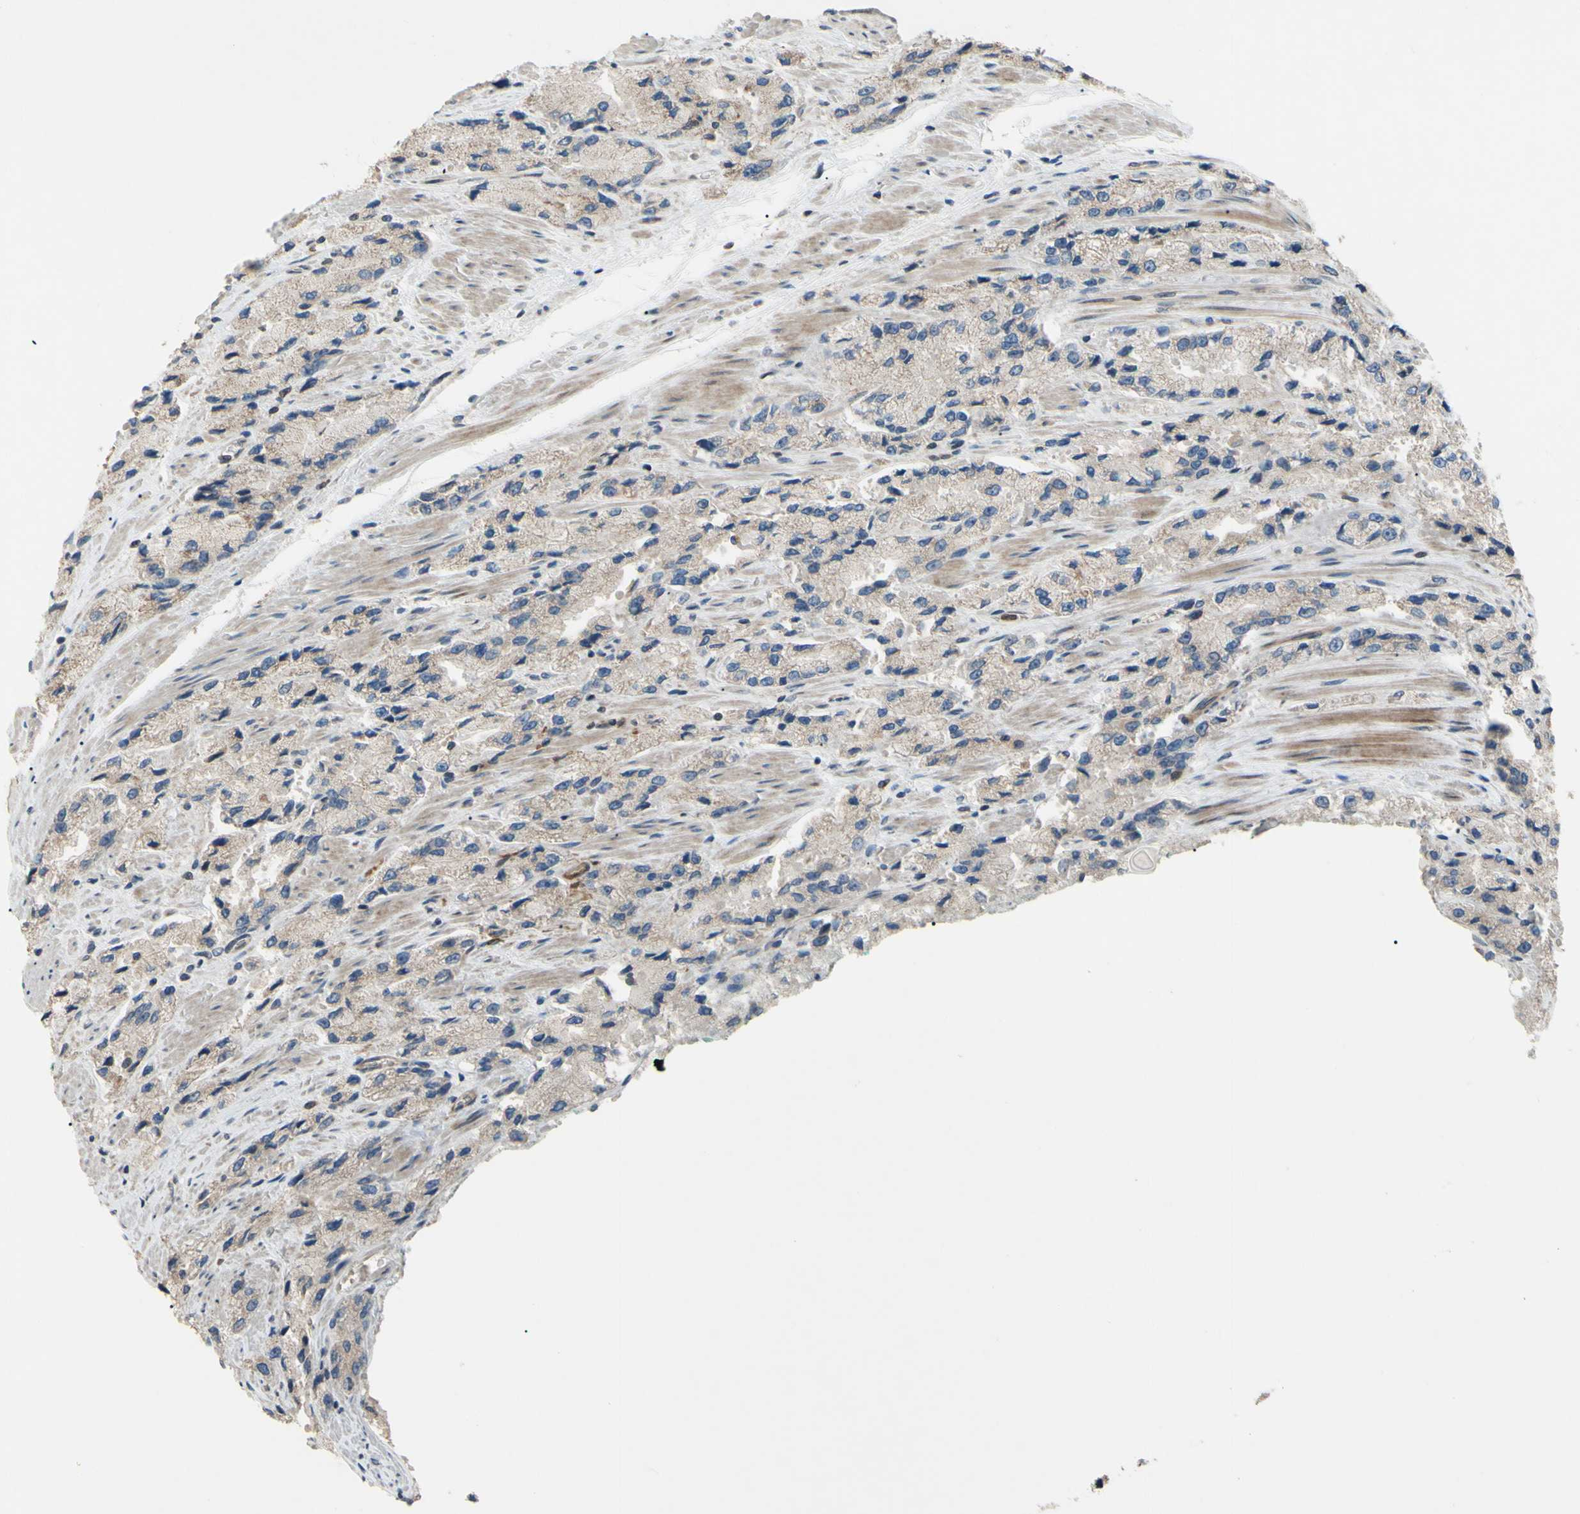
{"staining": {"intensity": "weak", "quantity": ">75%", "location": "cytoplasmic/membranous"}, "tissue": "prostate cancer", "cell_type": "Tumor cells", "image_type": "cancer", "snomed": [{"axis": "morphology", "description": "Adenocarcinoma, High grade"}, {"axis": "topography", "description": "Prostate"}], "caption": "Immunohistochemistry photomicrograph of human adenocarcinoma (high-grade) (prostate) stained for a protein (brown), which shows low levels of weak cytoplasmic/membranous positivity in about >75% of tumor cells.", "gene": "SPTLC1", "patient": {"sex": "male", "age": 58}}